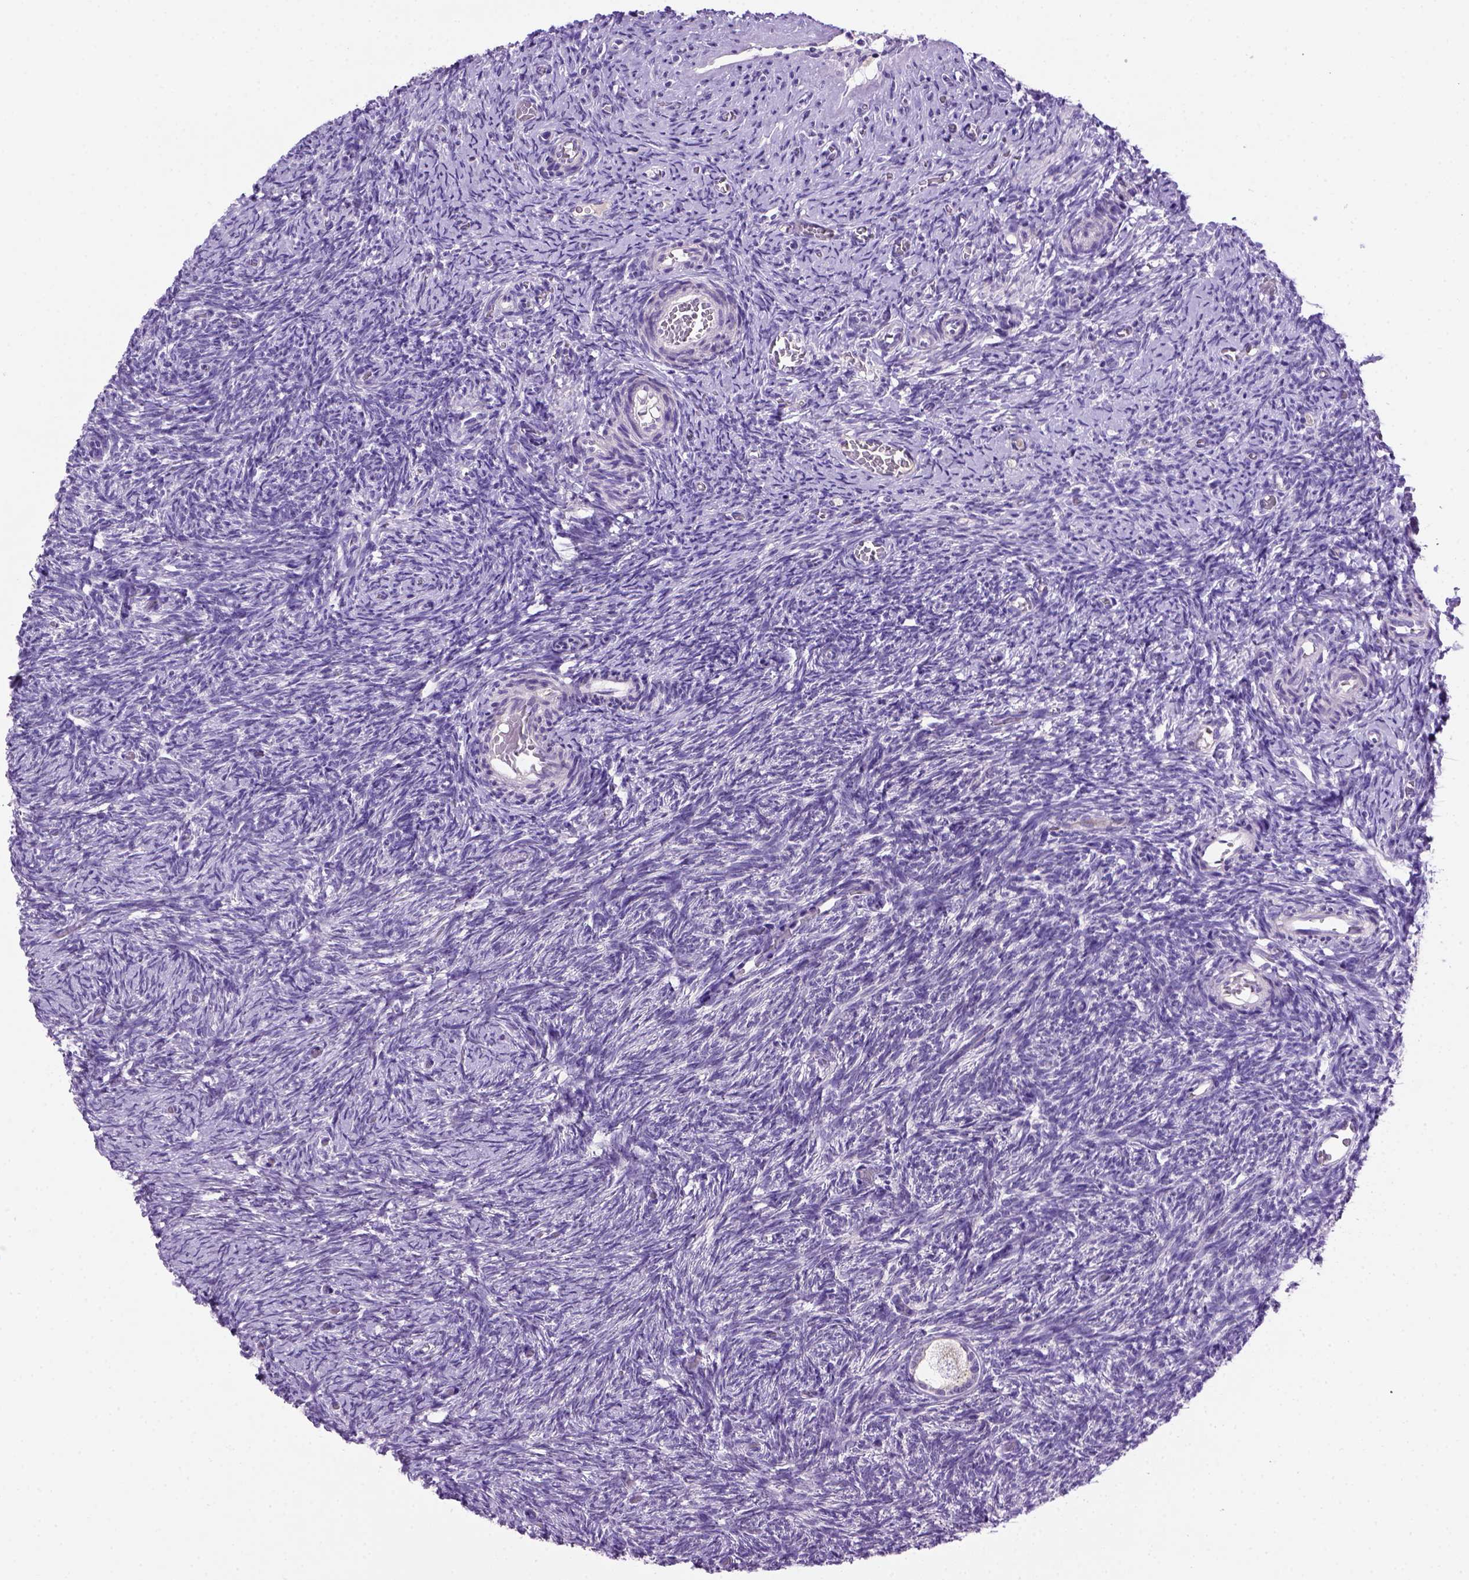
{"staining": {"intensity": "negative", "quantity": "none", "location": "none"}, "tissue": "ovary", "cell_type": "Follicle cells", "image_type": "normal", "snomed": [{"axis": "morphology", "description": "Normal tissue, NOS"}, {"axis": "topography", "description": "Ovary"}], "caption": "An IHC image of benign ovary is shown. There is no staining in follicle cells of ovary.", "gene": "CDH1", "patient": {"sex": "female", "age": 39}}